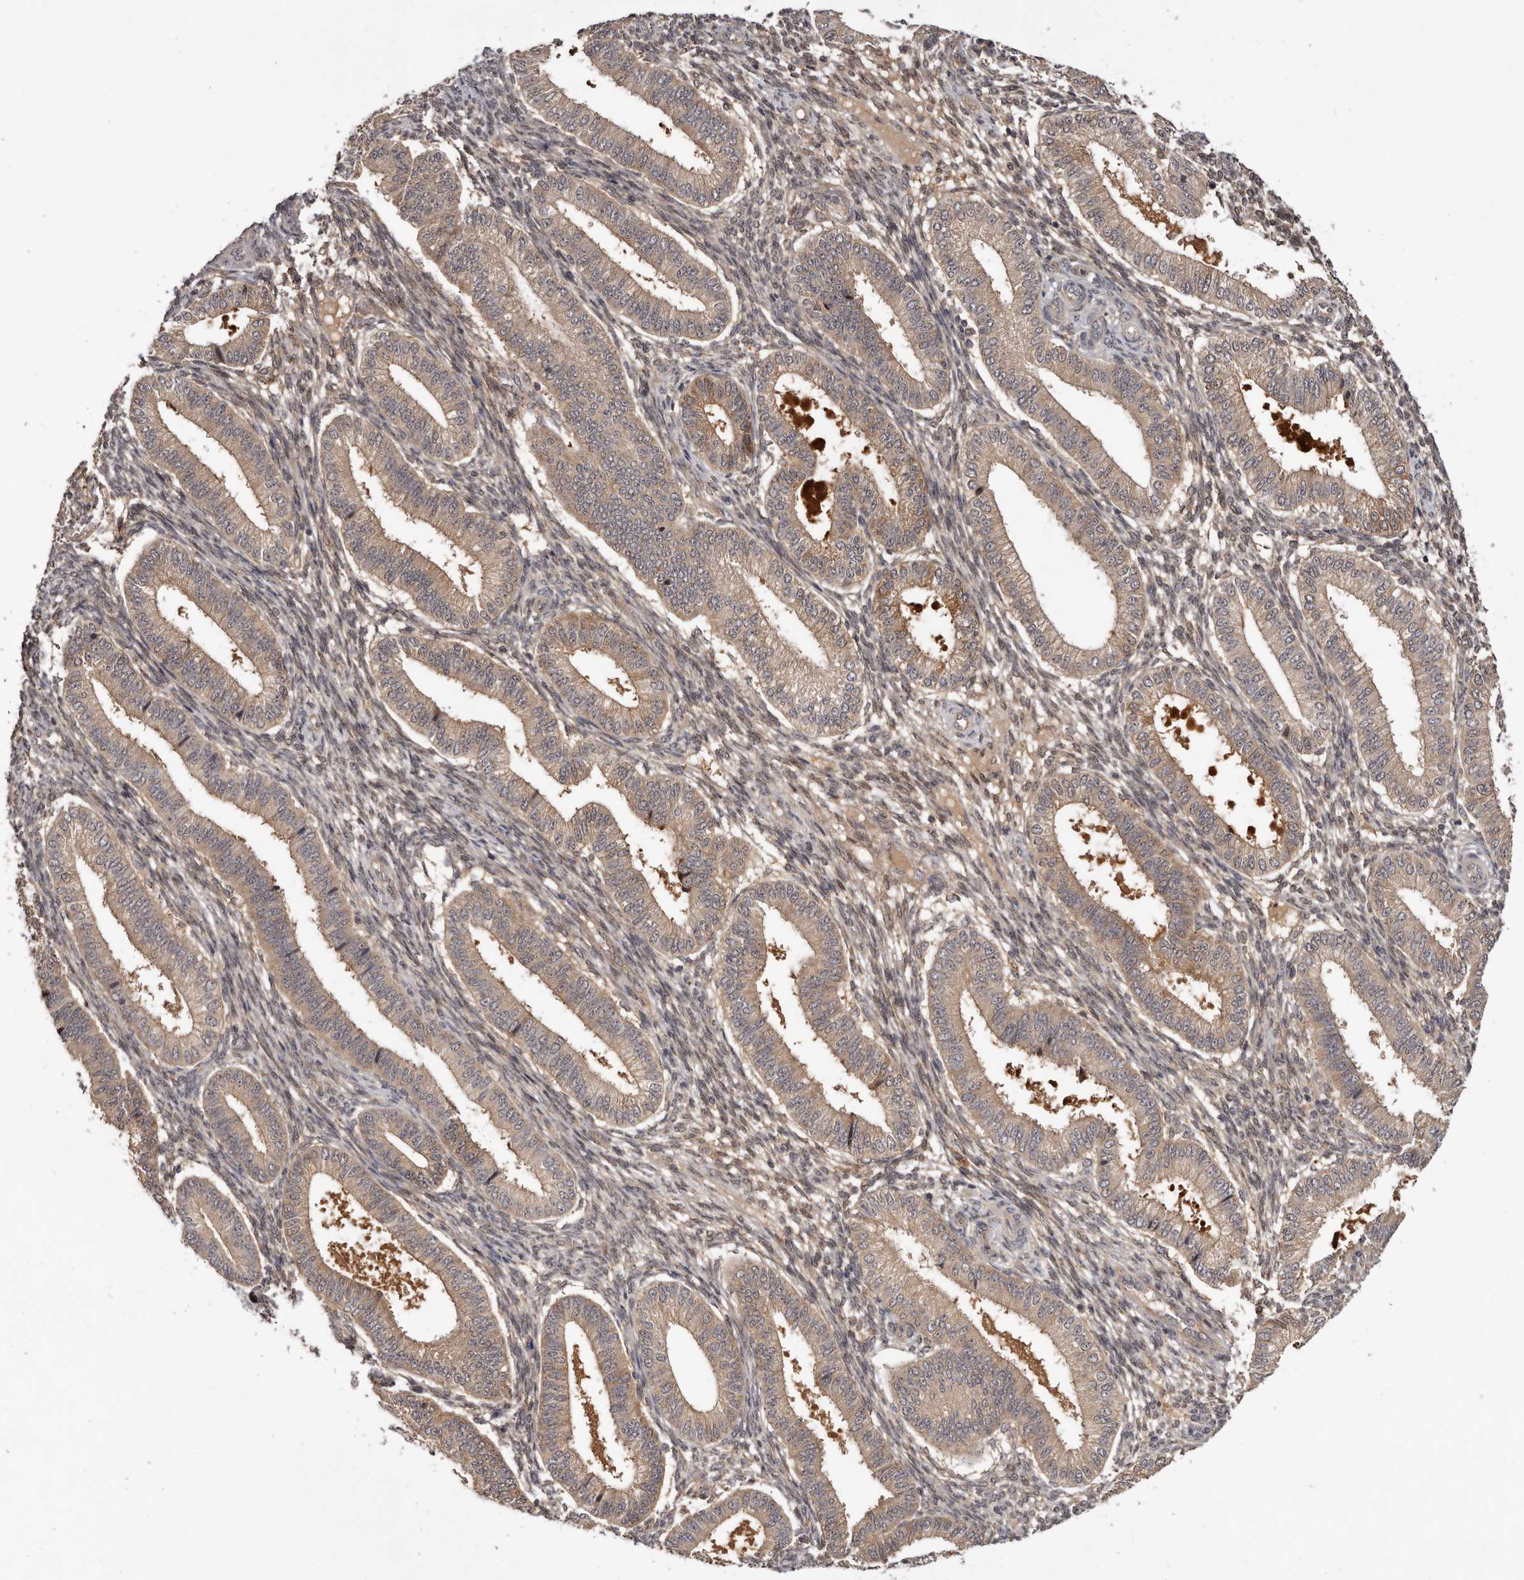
{"staining": {"intensity": "weak", "quantity": "<25%", "location": "cytoplasmic/membranous"}, "tissue": "endometrium", "cell_type": "Cells in endometrial stroma", "image_type": "normal", "snomed": [{"axis": "morphology", "description": "Normal tissue, NOS"}, {"axis": "topography", "description": "Endometrium"}], "caption": "An IHC micrograph of unremarkable endometrium is shown. There is no staining in cells in endometrial stroma of endometrium. The staining was performed using DAB (3,3'-diaminobenzidine) to visualize the protein expression in brown, while the nuclei were stained in blue with hematoxylin (Magnification: 20x).", "gene": "INAVA", "patient": {"sex": "female", "age": 39}}